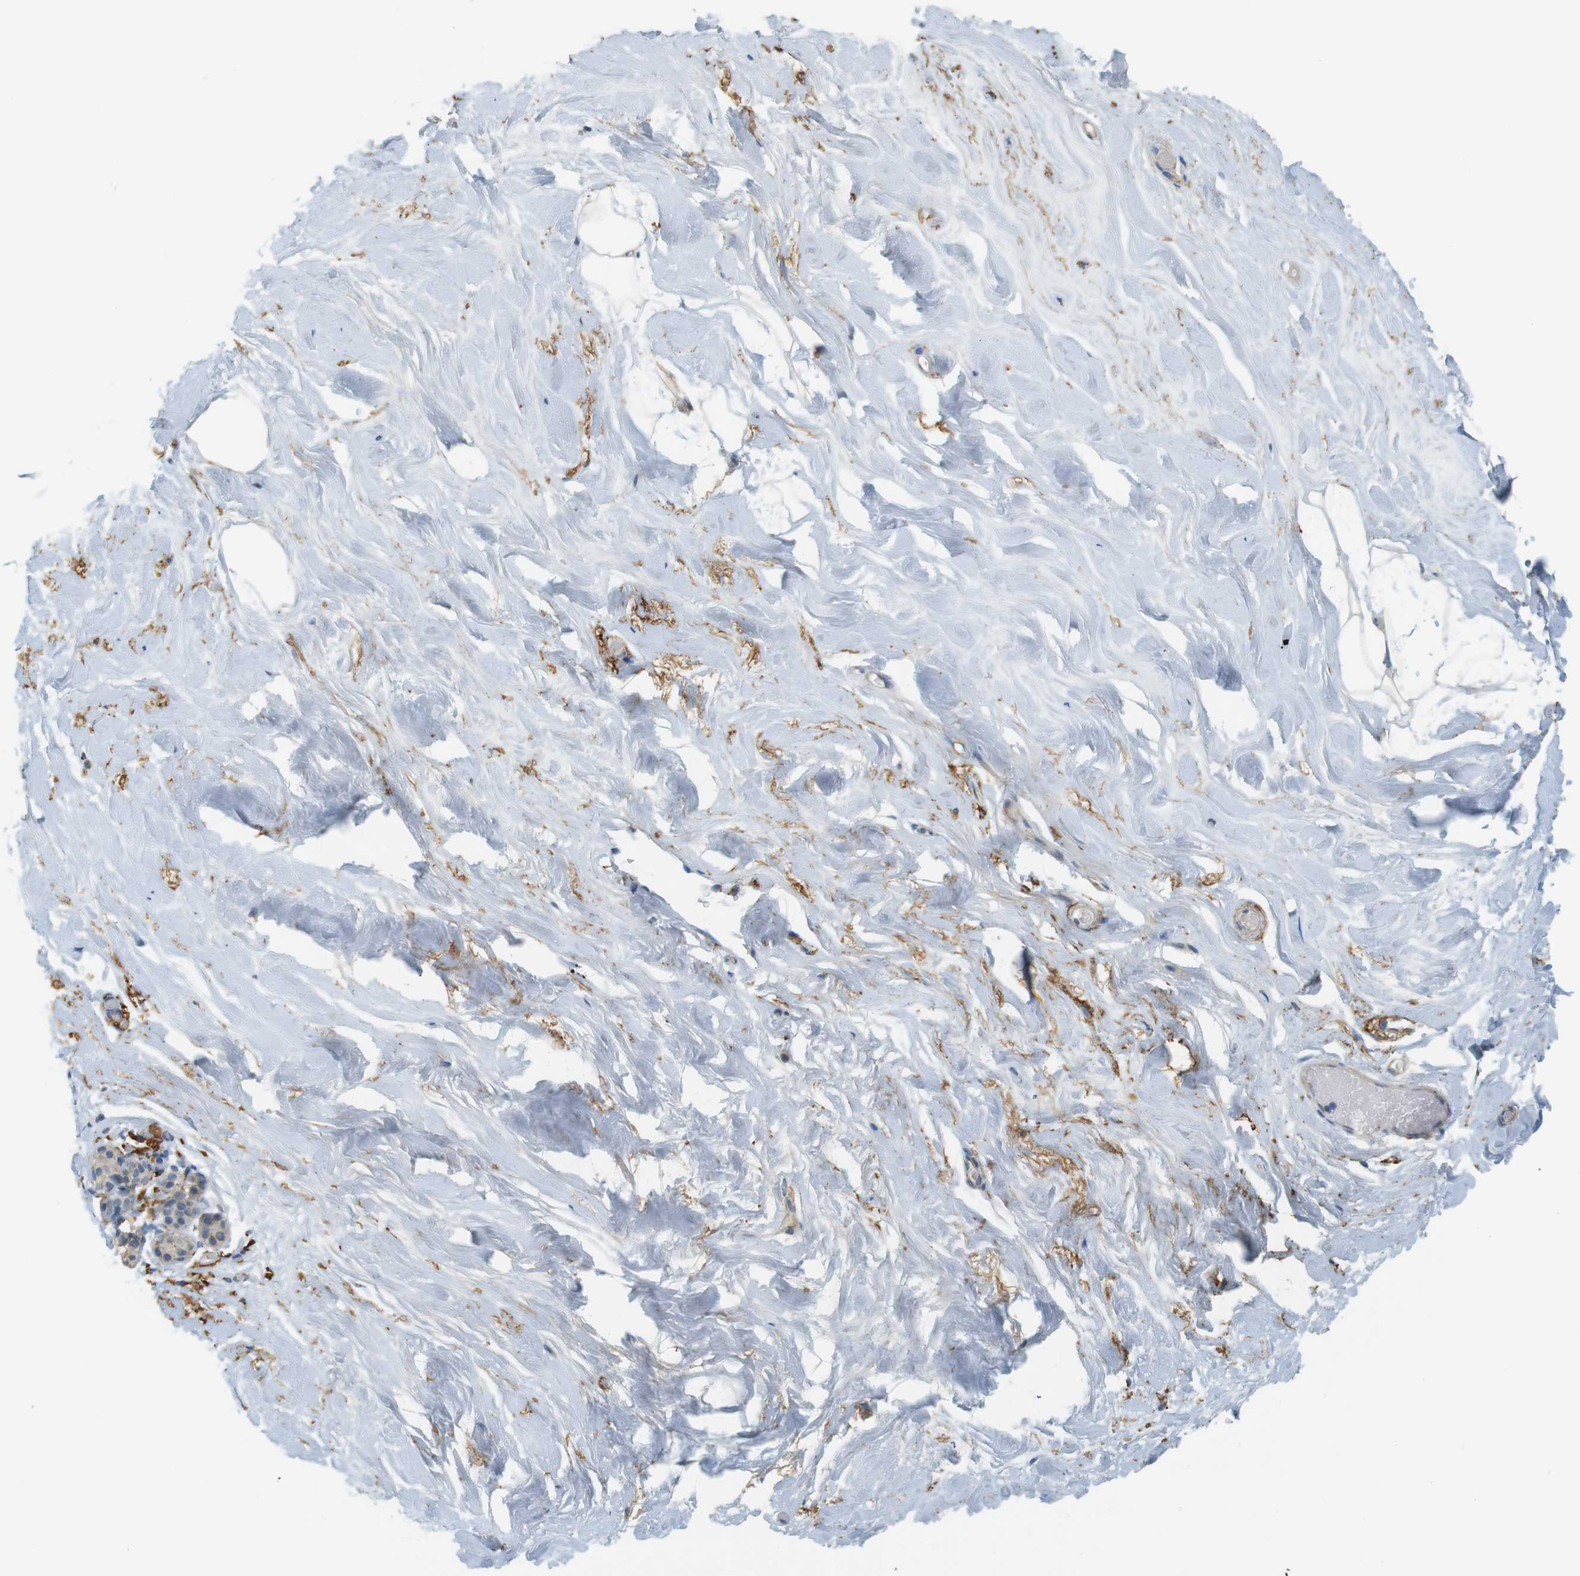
{"staining": {"intensity": "negative", "quantity": "none", "location": "none"}, "tissue": "breast", "cell_type": "Adipocytes", "image_type": "normal", "snomed": [{"axis": "morphology", "description": "Normal tissue, NOS"}, {"axis": "topography", "description": "Breast"}], "caption": "Protein analysis of benign breast demonstrates no significant positivity in adipocytes.", "gene": "UGT8", "patient": {"sex": "female", "age": 75}}